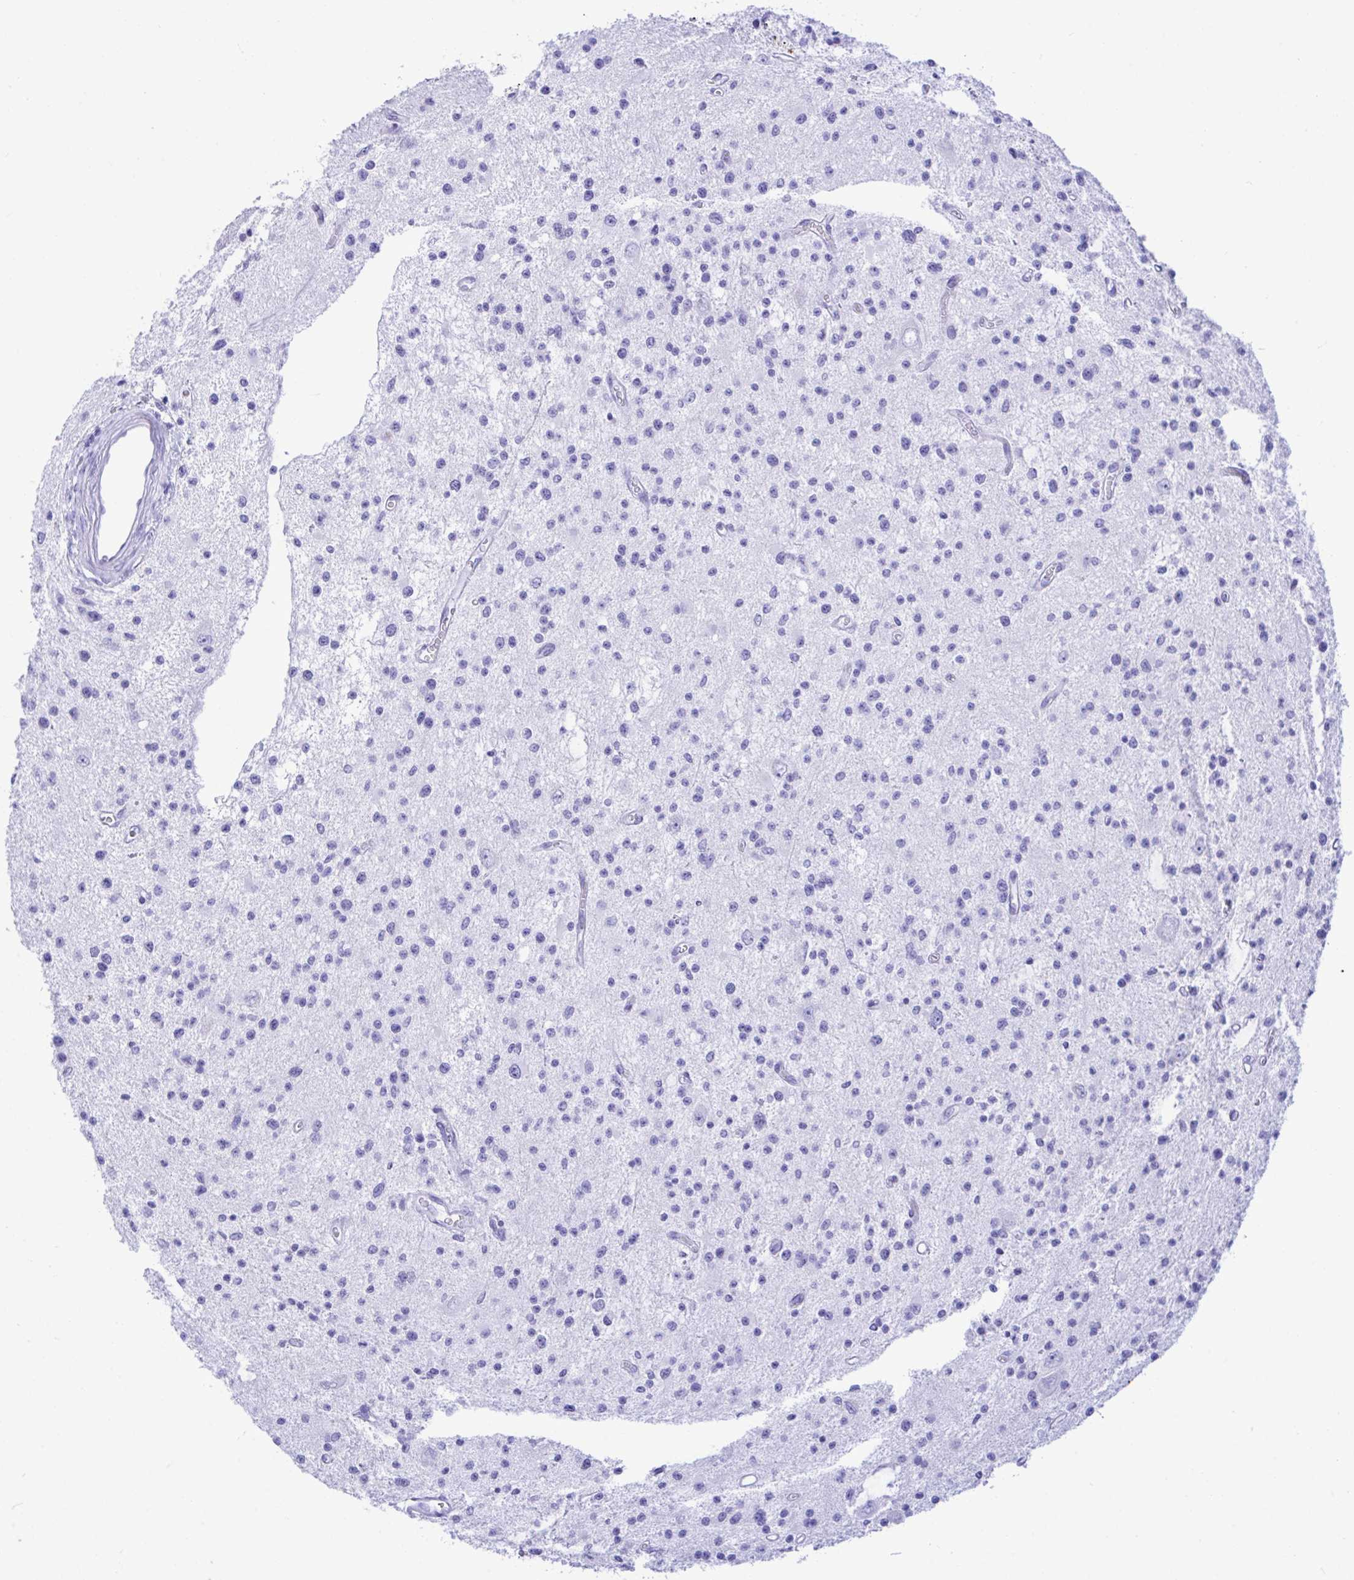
{"staining": {"intensity": "negative", "quantity": "none", "location": "none"}, "tissue": "glioma", "cell_type": "Tumor cells", "image_type": "cancer", "snomed": [{"axis": "morphology", "description": "Glioma, malignant, Low grade"}, {"axis": "topography", "description": "Brain"}], "caption": "Immunohistochemistry (IHC) image of neoplastic tissue: human malignant low-grade glioma stained with DAB exhibits no significant protein positivity in tumor cells.", "gene": "SELENOV", "patient": {"sex": "male", "age": 43}}